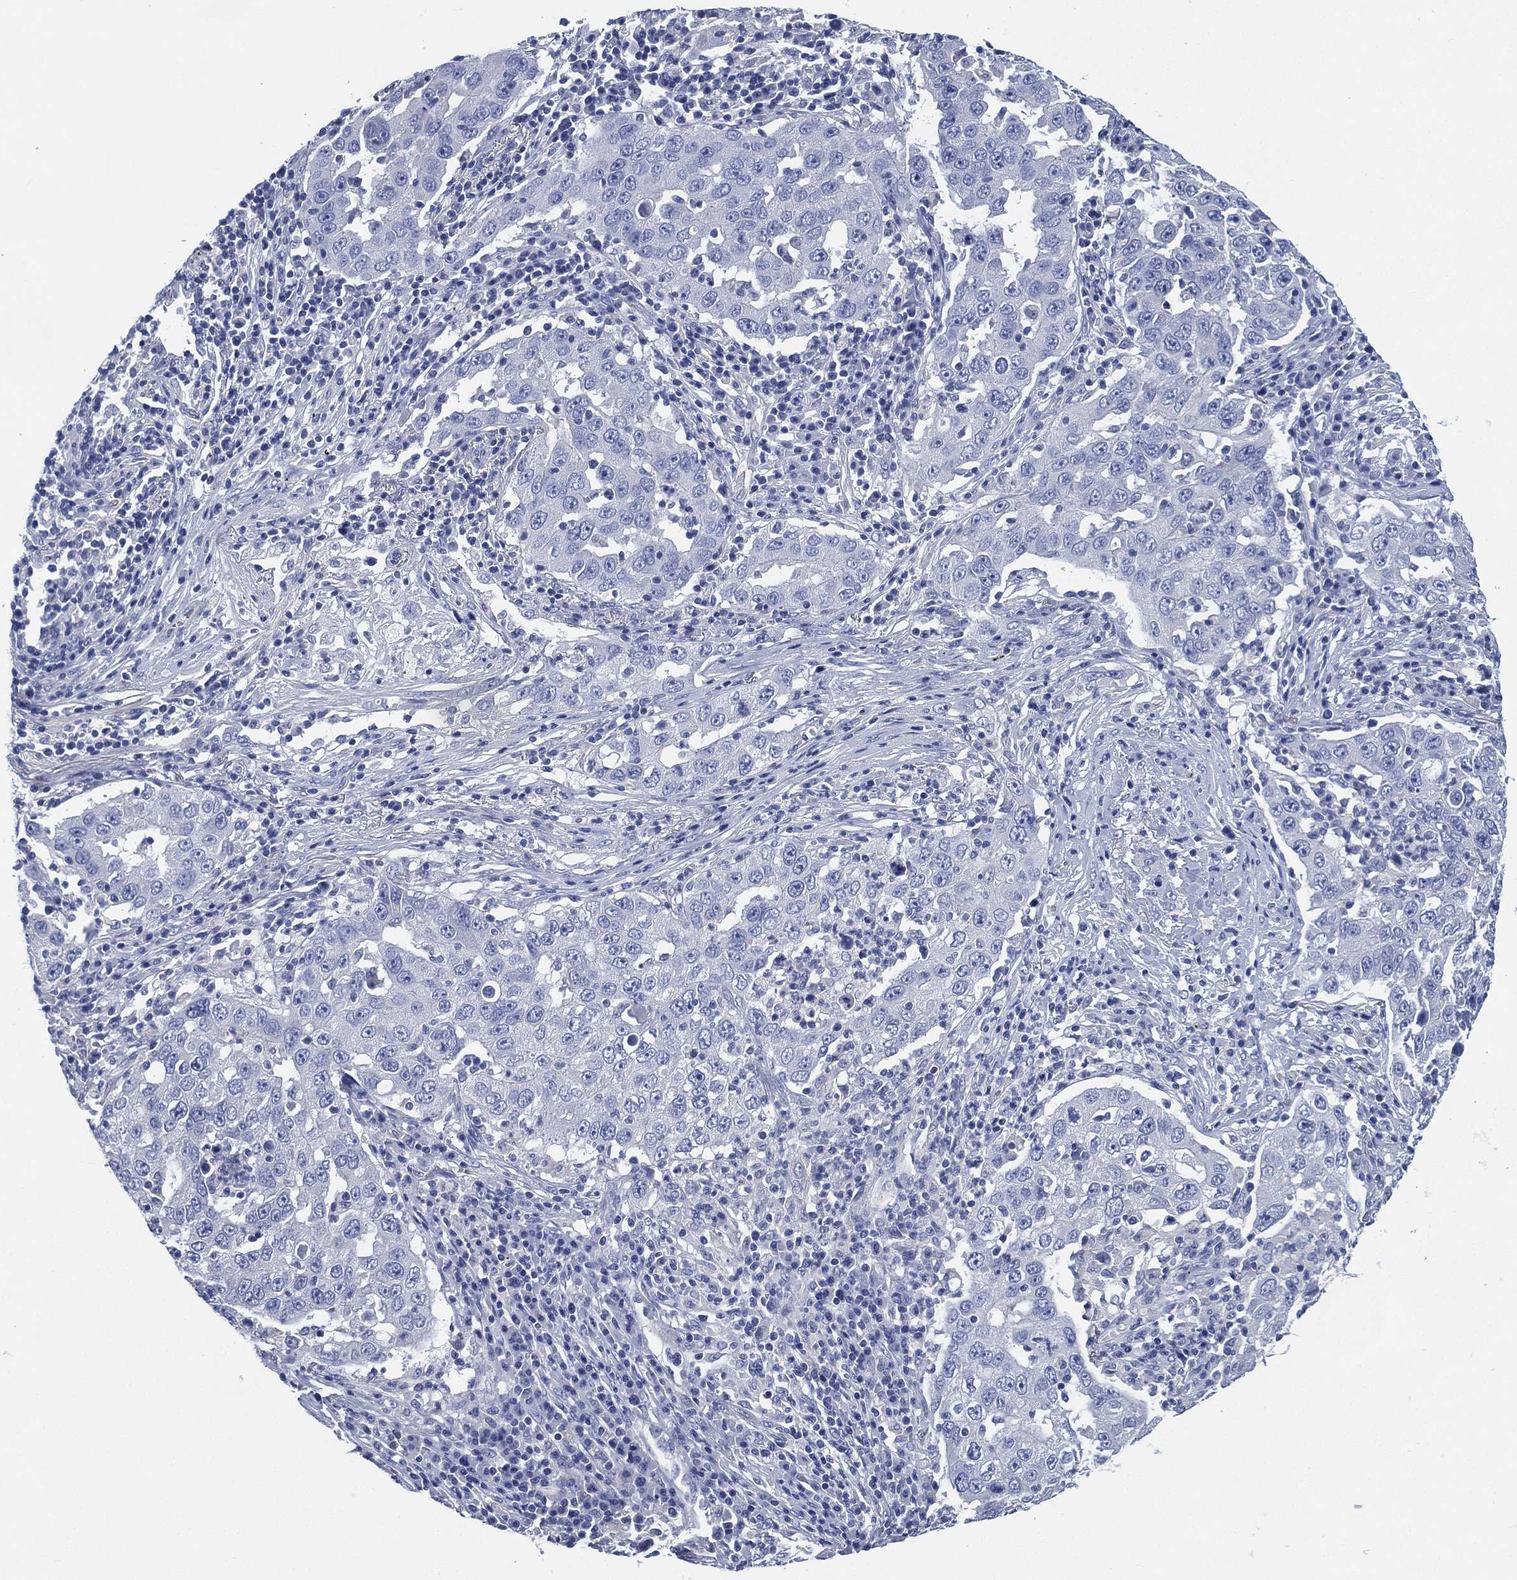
{"staining": {"intensity": "negative", "quantity": "none", "location": "none"}, "tissue": "lung cancer", "cell_type": "Tumor cells", "image_type": "cancer", "snomed": [{"axis": "morphology", "description": "Adenocarcinoma, NOS"}, {"axis": "topography", "description": "Lung"}], "caption": "A photomicrograph of lung adenocarcinoma stained for a protein shows no brown staining in tumor cells.", "gene": "CCDC70", "patient": {"sex": "male", "age": 73}}